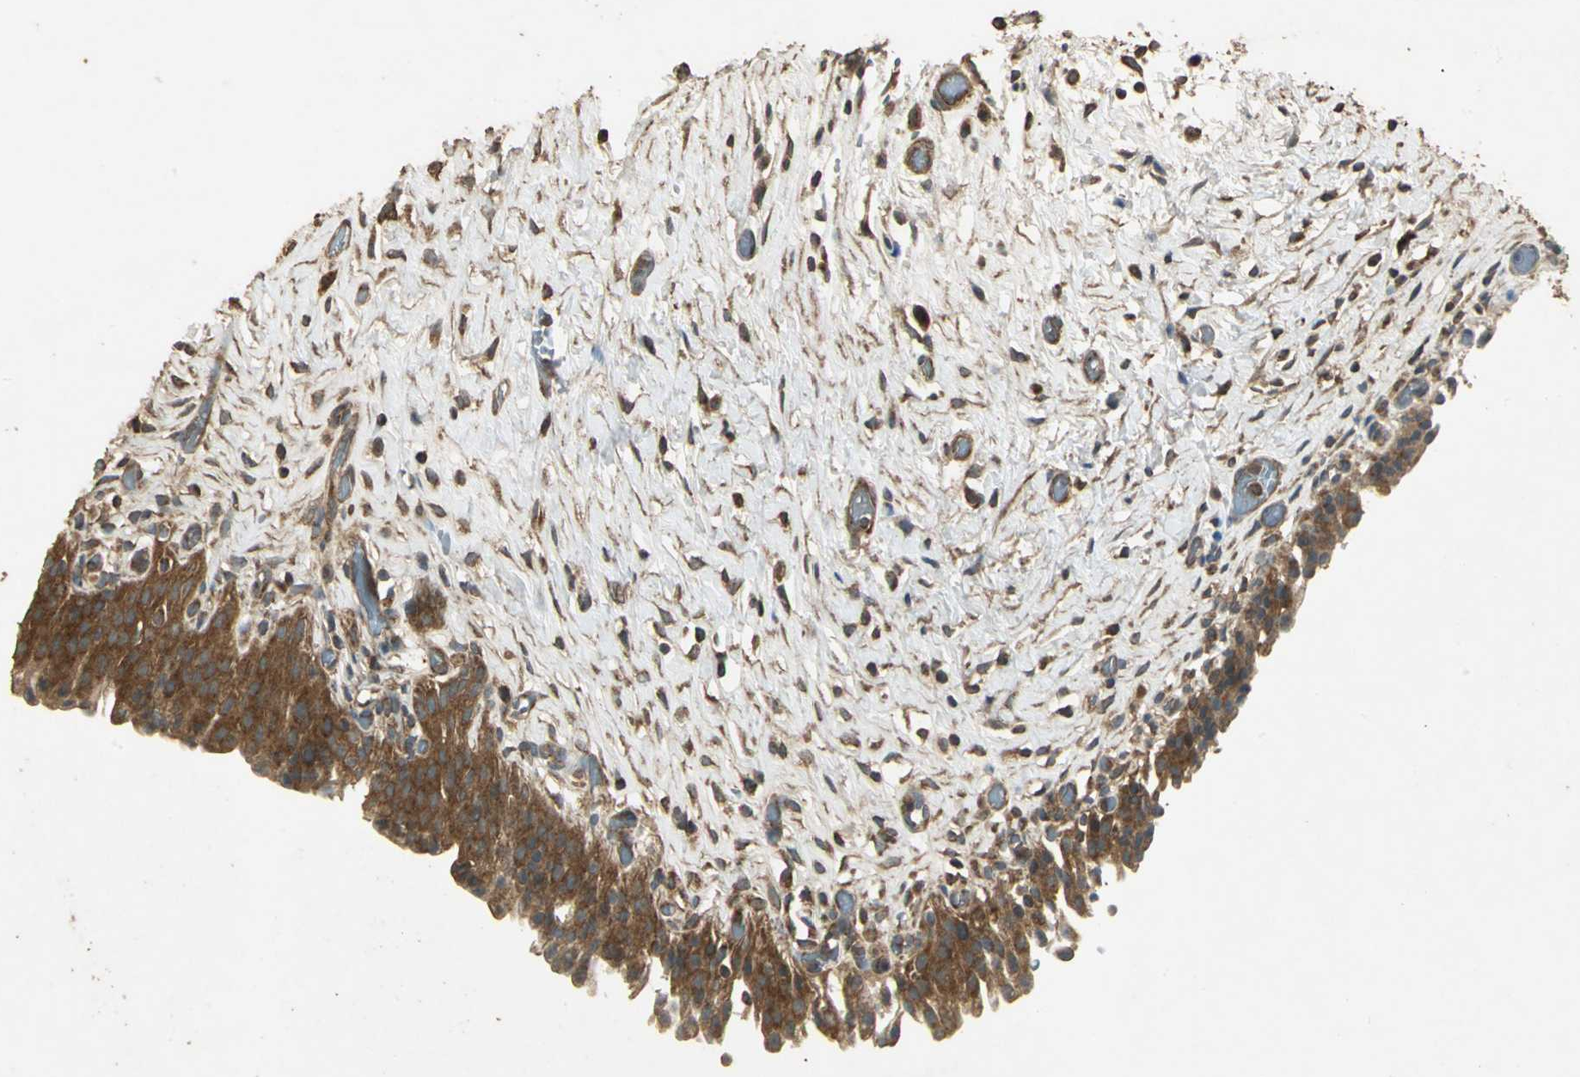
{"staining": {"intensity": "strong", "quantity": ">75%", "location": "cytoplasmic/membranous"}, "tissue": "urinary bladder", "cell_type": "Urothelial cells", "image_type": "normal", "snomed": [{"axis": "morphology", "description": "Normal tissue, NOS"}, {"axis": "topography", "description": "Urinary bladder"}], "caption": "IHC image of normal urinary bladder stained for a protein (brown), which demonstrates high levels of strong cytoplasmic/membranous expression in approximately >75% of urothelial cells.", "gene": "KANK1", "patient": {"sex": "male", "age": 51}}